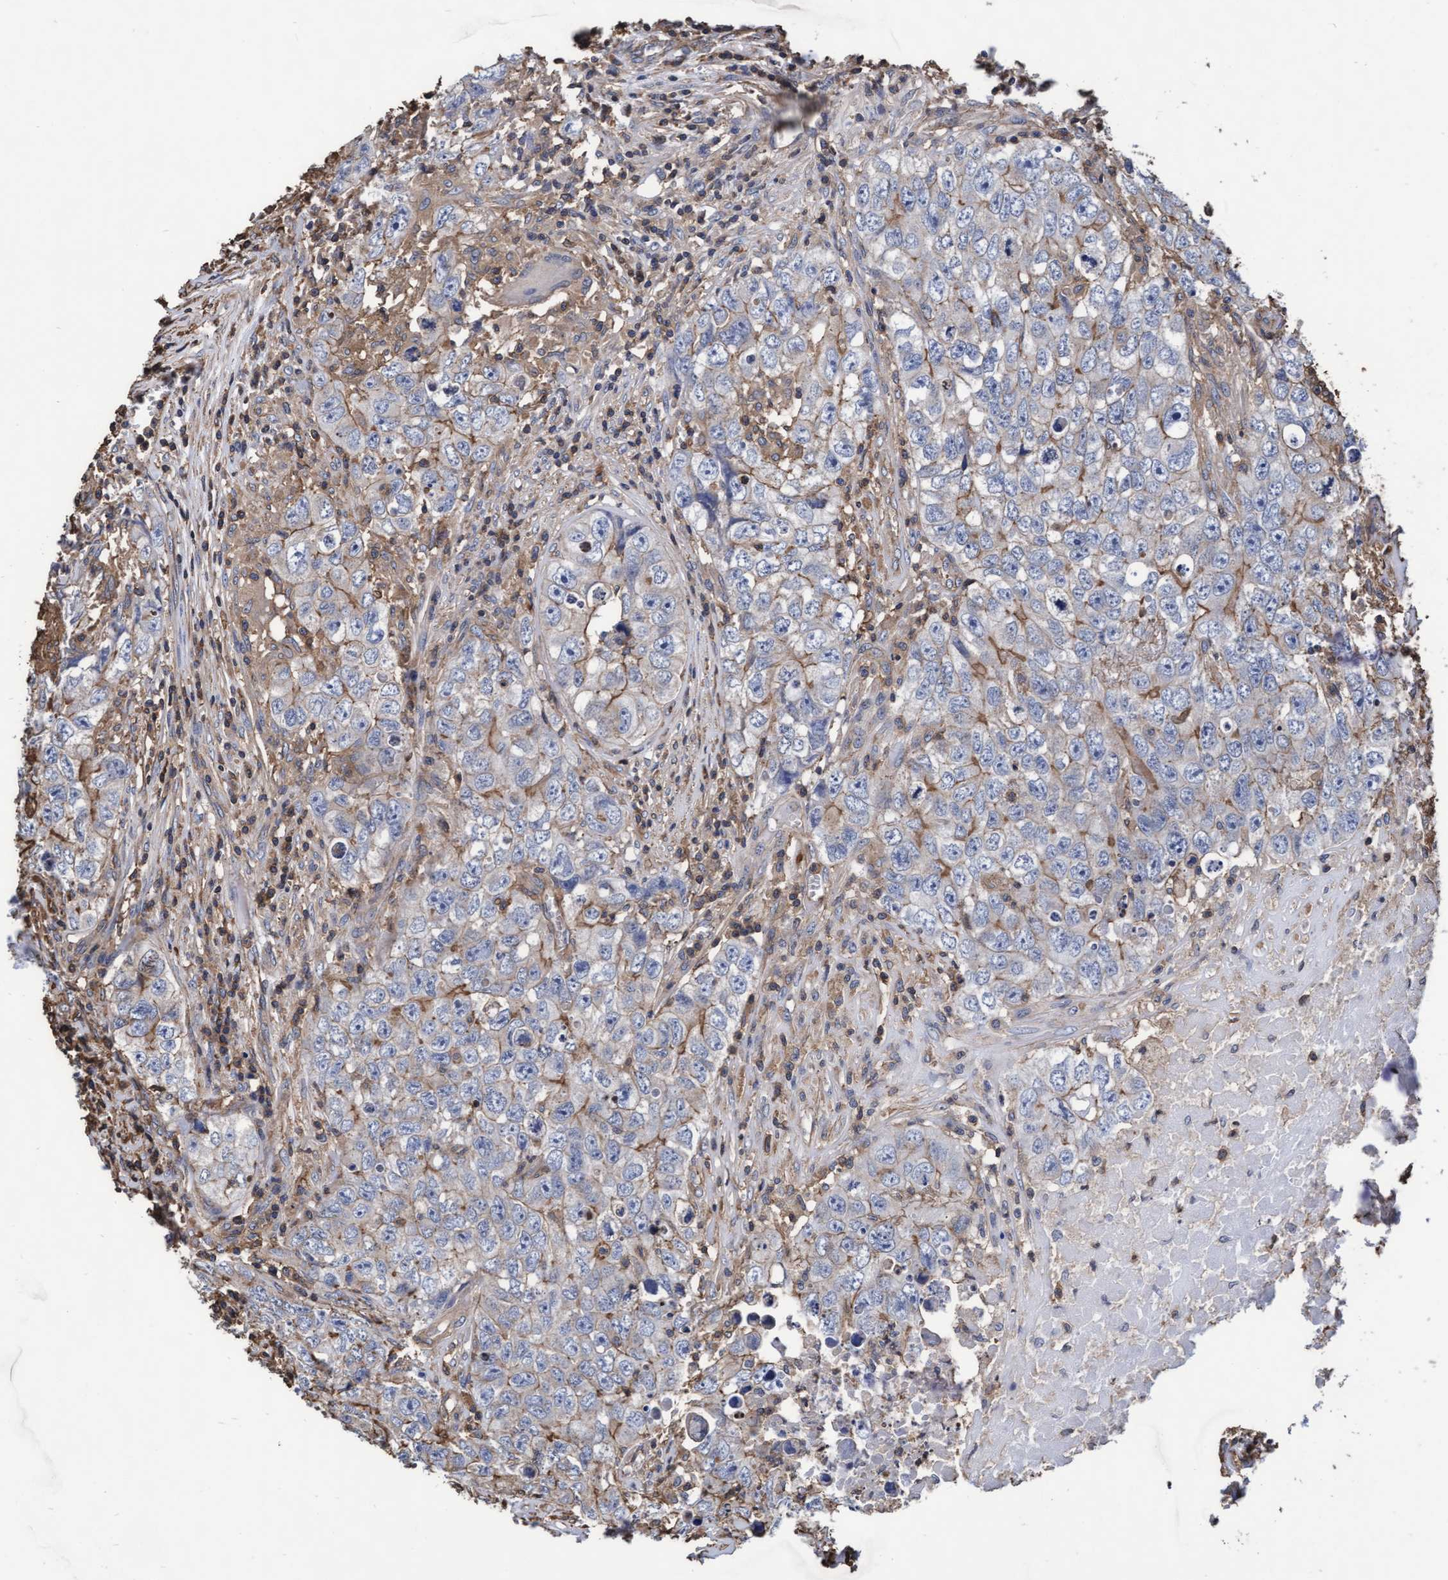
{"staining": {"intensity": "moderate", "quantity": "<25%", "location": "cytoplasmic/membranous"}, "tissue": "testis cancer", "cell_type": "Tumor cells", "image_type": "cancer", "snomed": [{"axis": "morphology", "description": "Seminoma, NOS"}, {"axis": "morphology", "description": "Carcinoma, Embryonal, NOS"}, {"axis": "topography", "description": "Testis"}], "caption": "Immunohistochemistry image of testis embryonal carcinoma stained for a protein (brown), which displays low levels of moderate cytoplasmic/membranous staining in about <25% of tumor cells.", "gene": "GRHPR", "patient": {"sex": "male", "age": 43}}